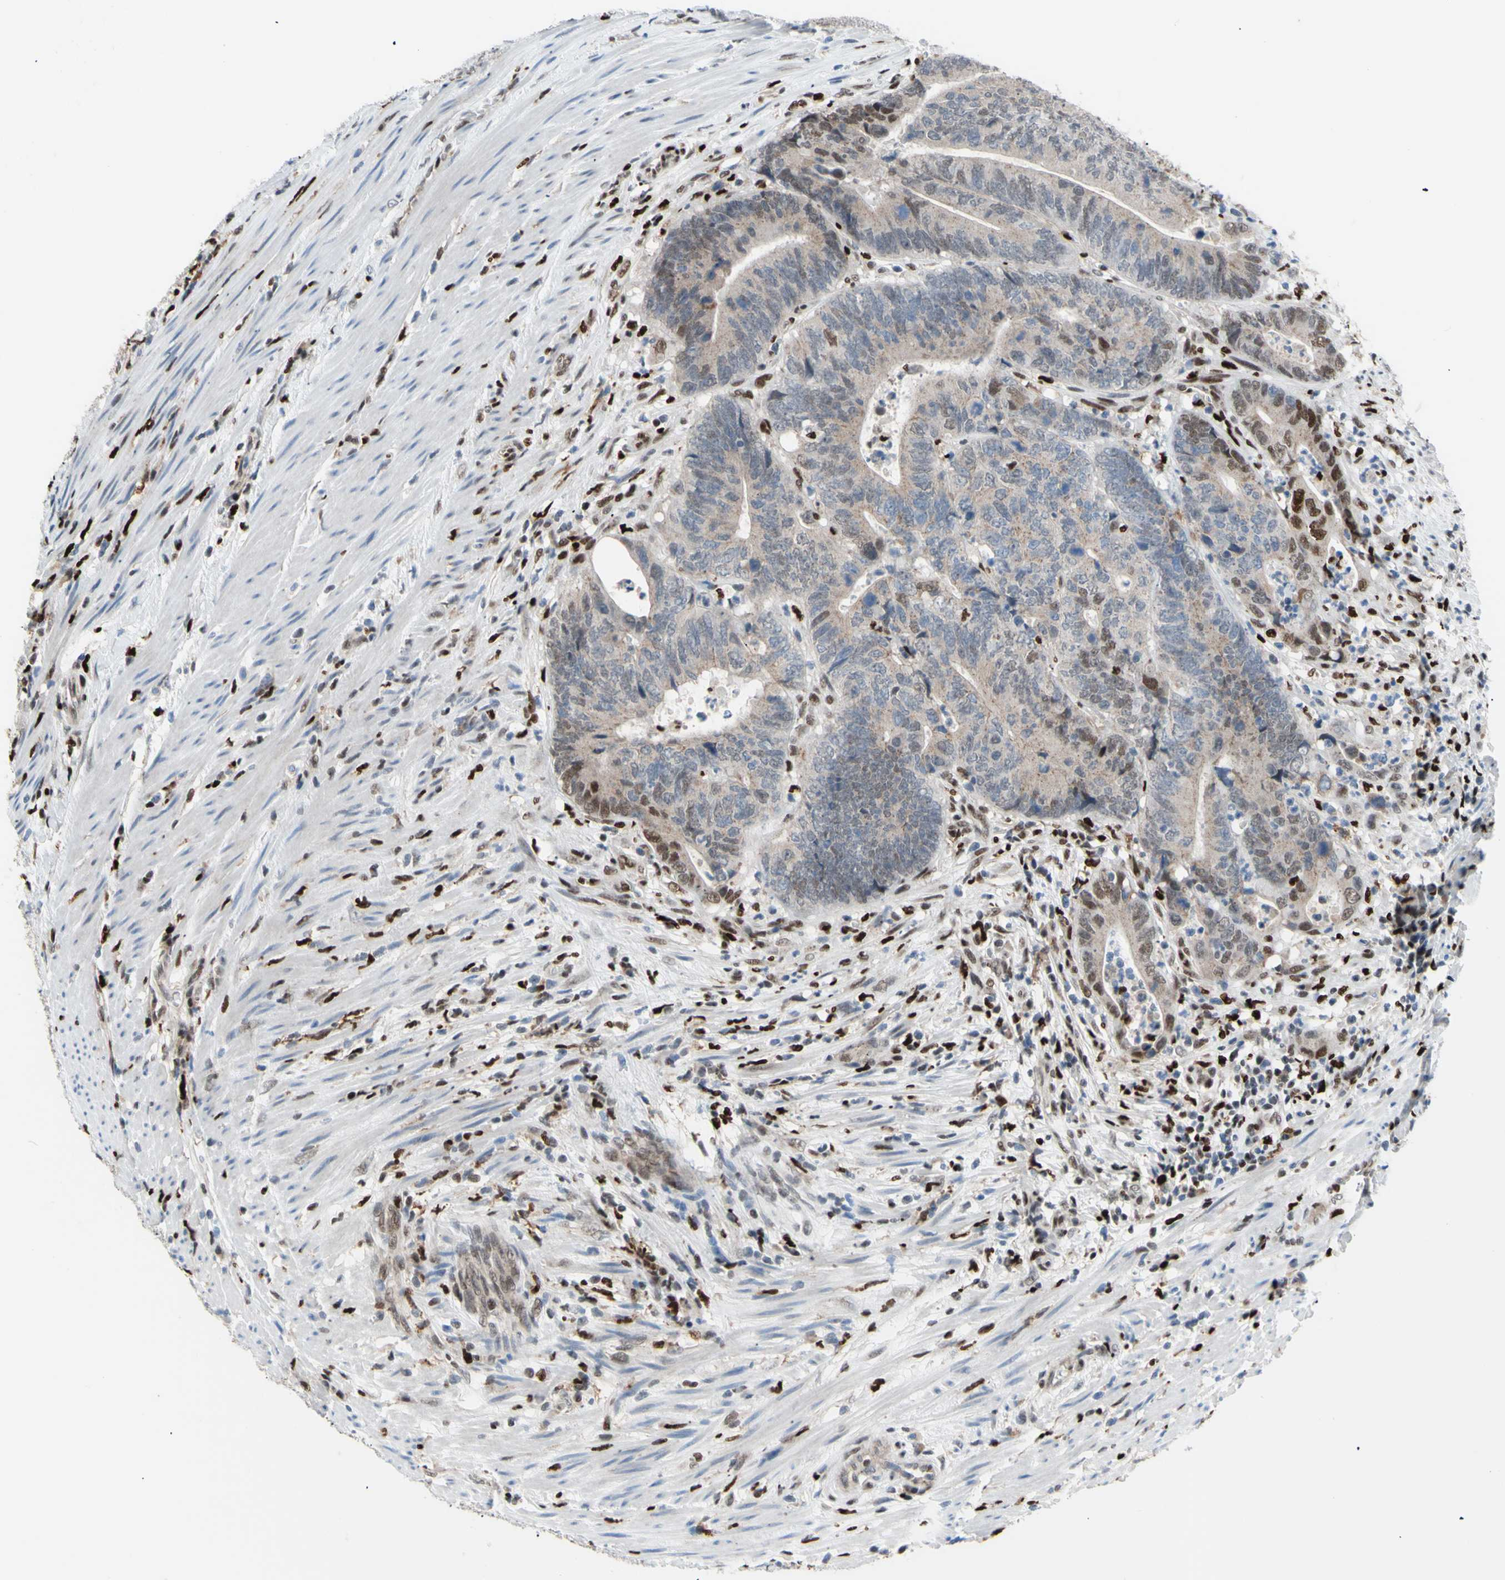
{"staining": {"intensity": "weak", "quantity": "25%-75%", "location": "cytoplasmic/membranous,nuclear"}, "tissue": "colorectal cancer", "cell_type": "Tumor cells", "image_type": "cancer", "snomed": [{"axis": "morphology", "description": "Normal tissue, NOS"}, {"axis": "morphology", "description": "Adenocarcinoma, NOS"}, {"axis": "topography", "description": "Colon"}], "caption": "Brown immunohistochemical staining in human colorectal adenocarcinoma demonstrates weak cytoplasmic/membranous and nuclear positivity in approximately 25%-75% of tumor cells.", "gene": "EED", "patient": {"sex": "male", "age": 56}}